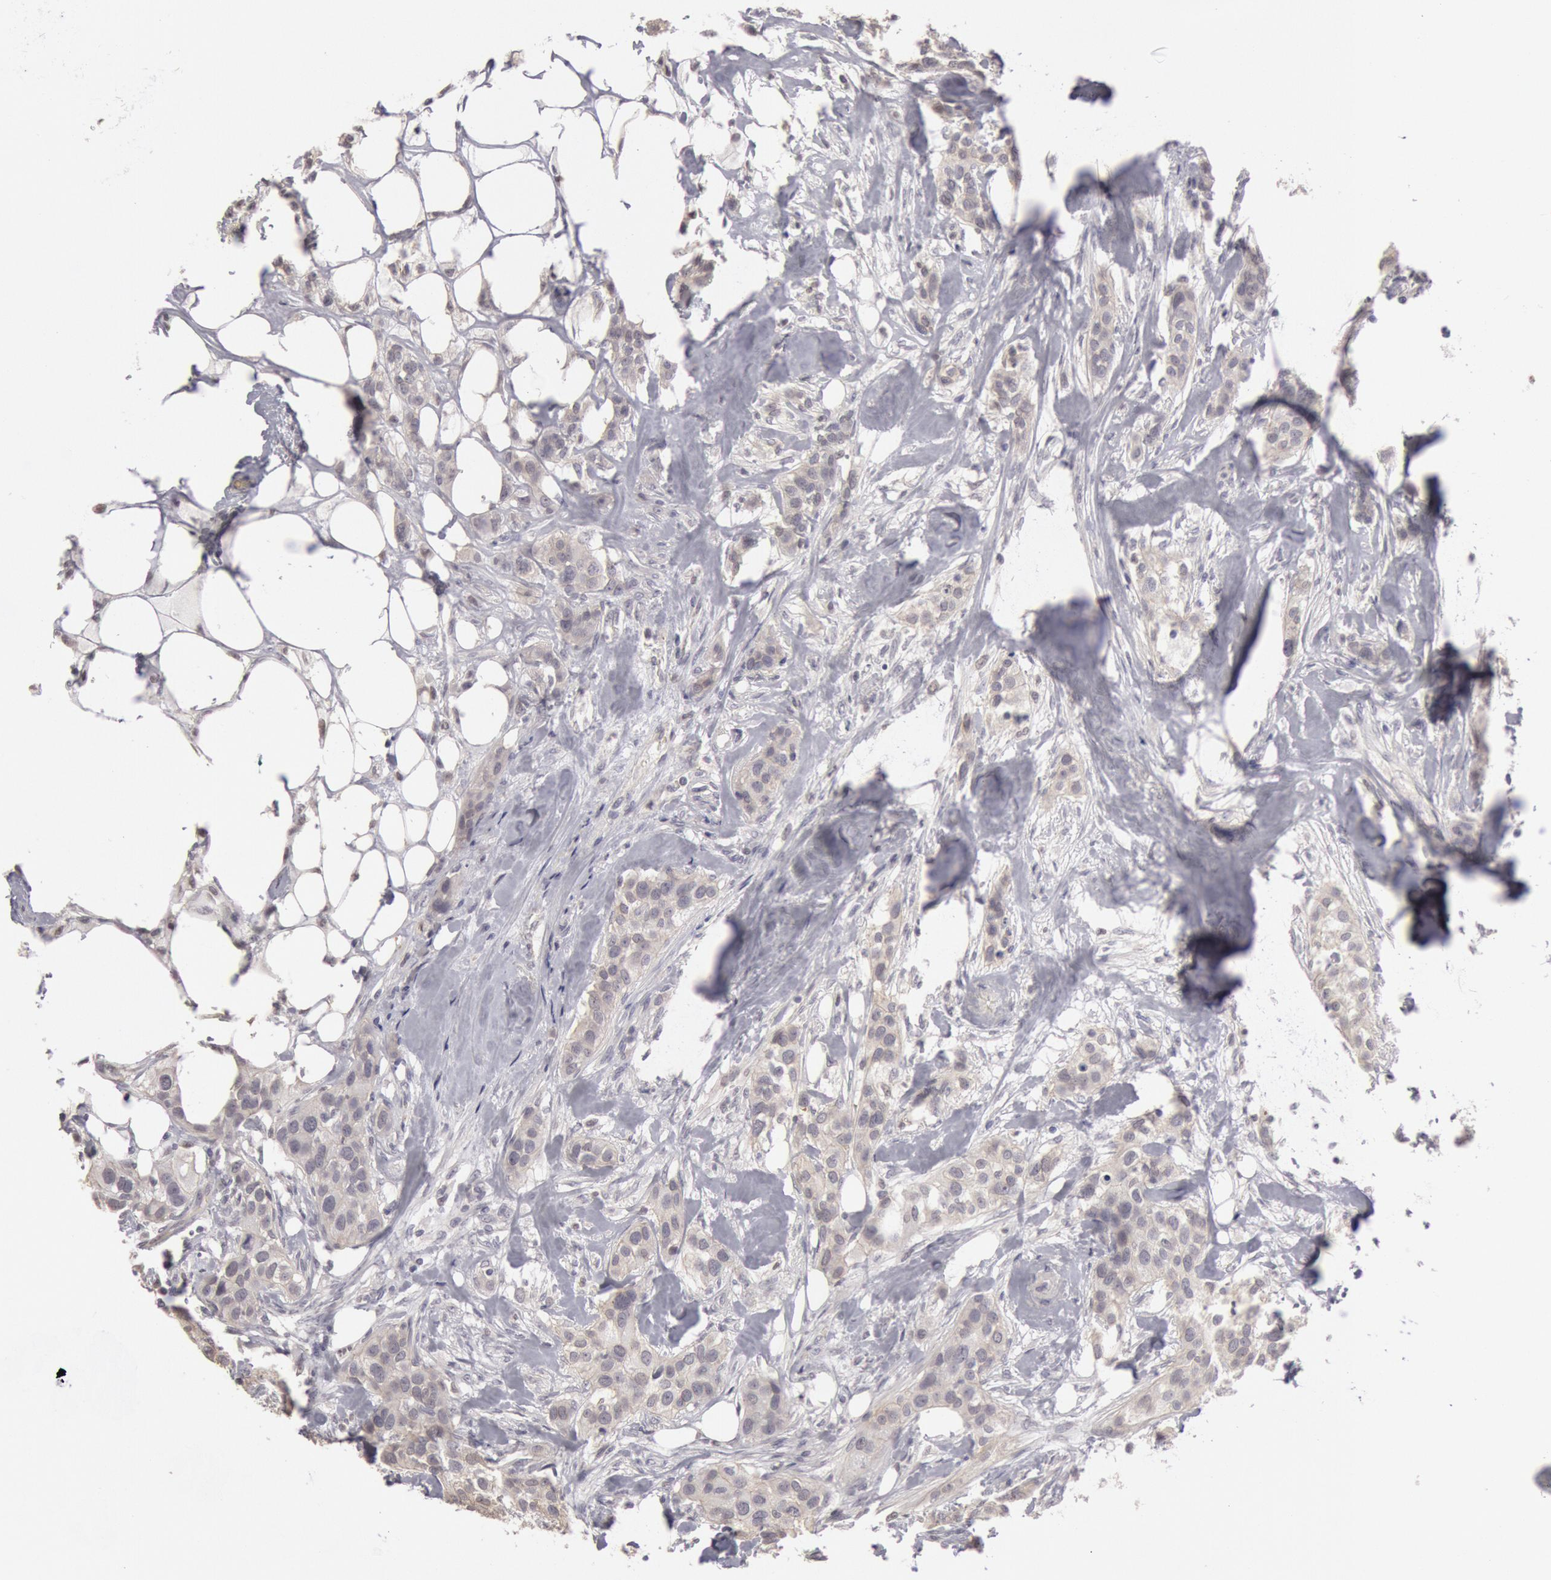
{"staining": {"intensity": "negative", "quantity": "none", "location": "none"}, "tissue": "breast cancer", "cell_type": "Tumor cells", "image_type": "cancer", "snomed": [{"axis": "morphology", "description": "Duct carcinoma"}, {"axis": "topography", "description": "Breast"}], "caption": "IHC image of human breast cancer (intraductal carcinoma) stained for a protein (brown), which exhibits no expression in tumor cells.", "gene": "RIMBP3C", "patient": {"sex": "female", "age": 45}}